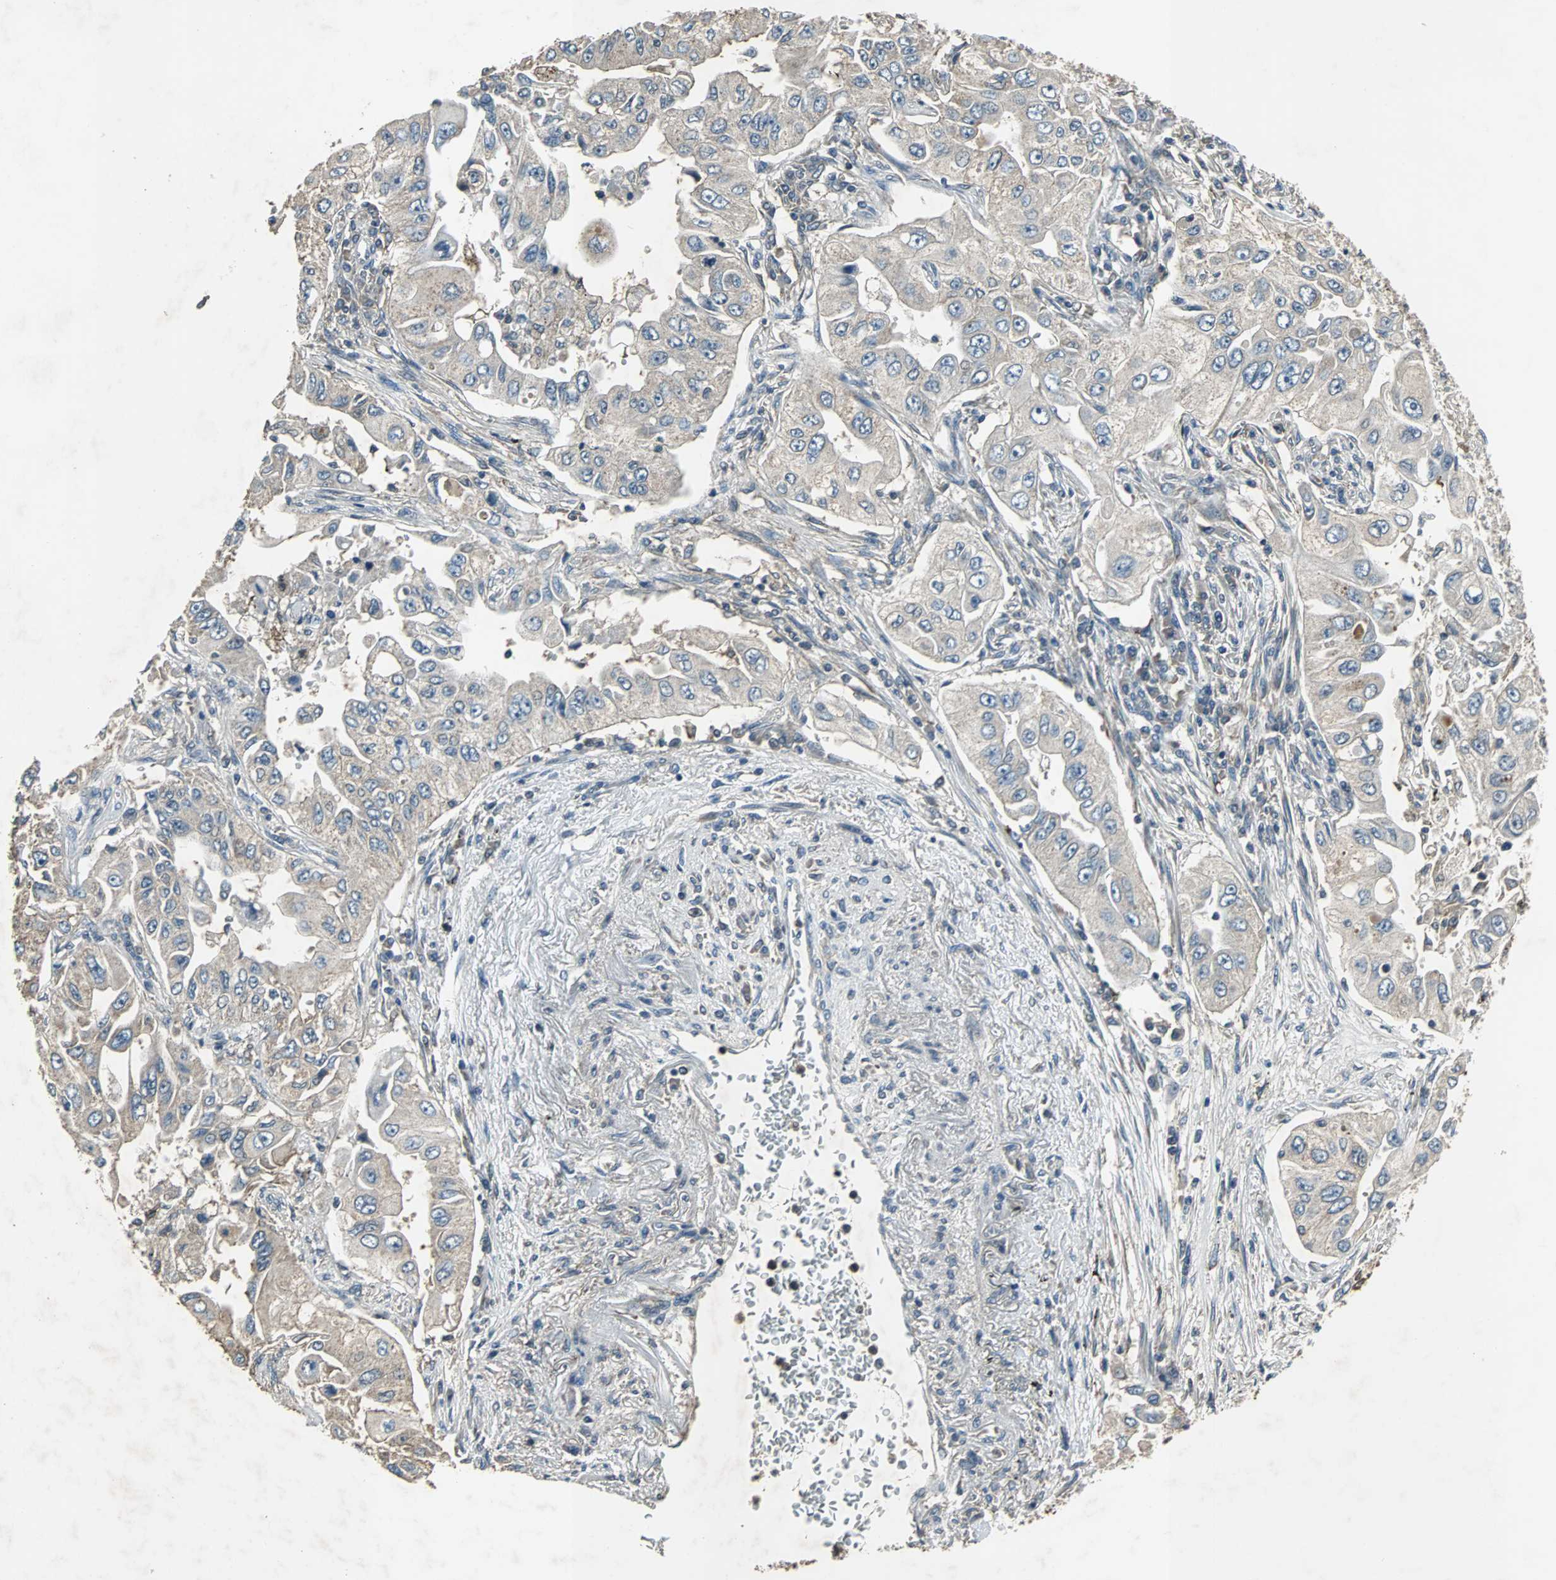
{"staining": {"intensity": "weak", "quantity": "25%-75%", "location": "cytoplasmic/membranous"}, "tissue": "lung cancer", "cell_type": "Tumor cells", "image_type": "cancer", "snomed": [{"axis": "morphology", "description": "Adenocarcinoma, NOS"}, {"axis": "topography", "description": "Lung"}], "caption": "Weak cytoplasmic/membranous positivity is identified in approximately 25%-75% of tumor cells in adenocarcinoma (lung).", "gene": "SOS1", "patient": {"sex": "male", "age": 84}}